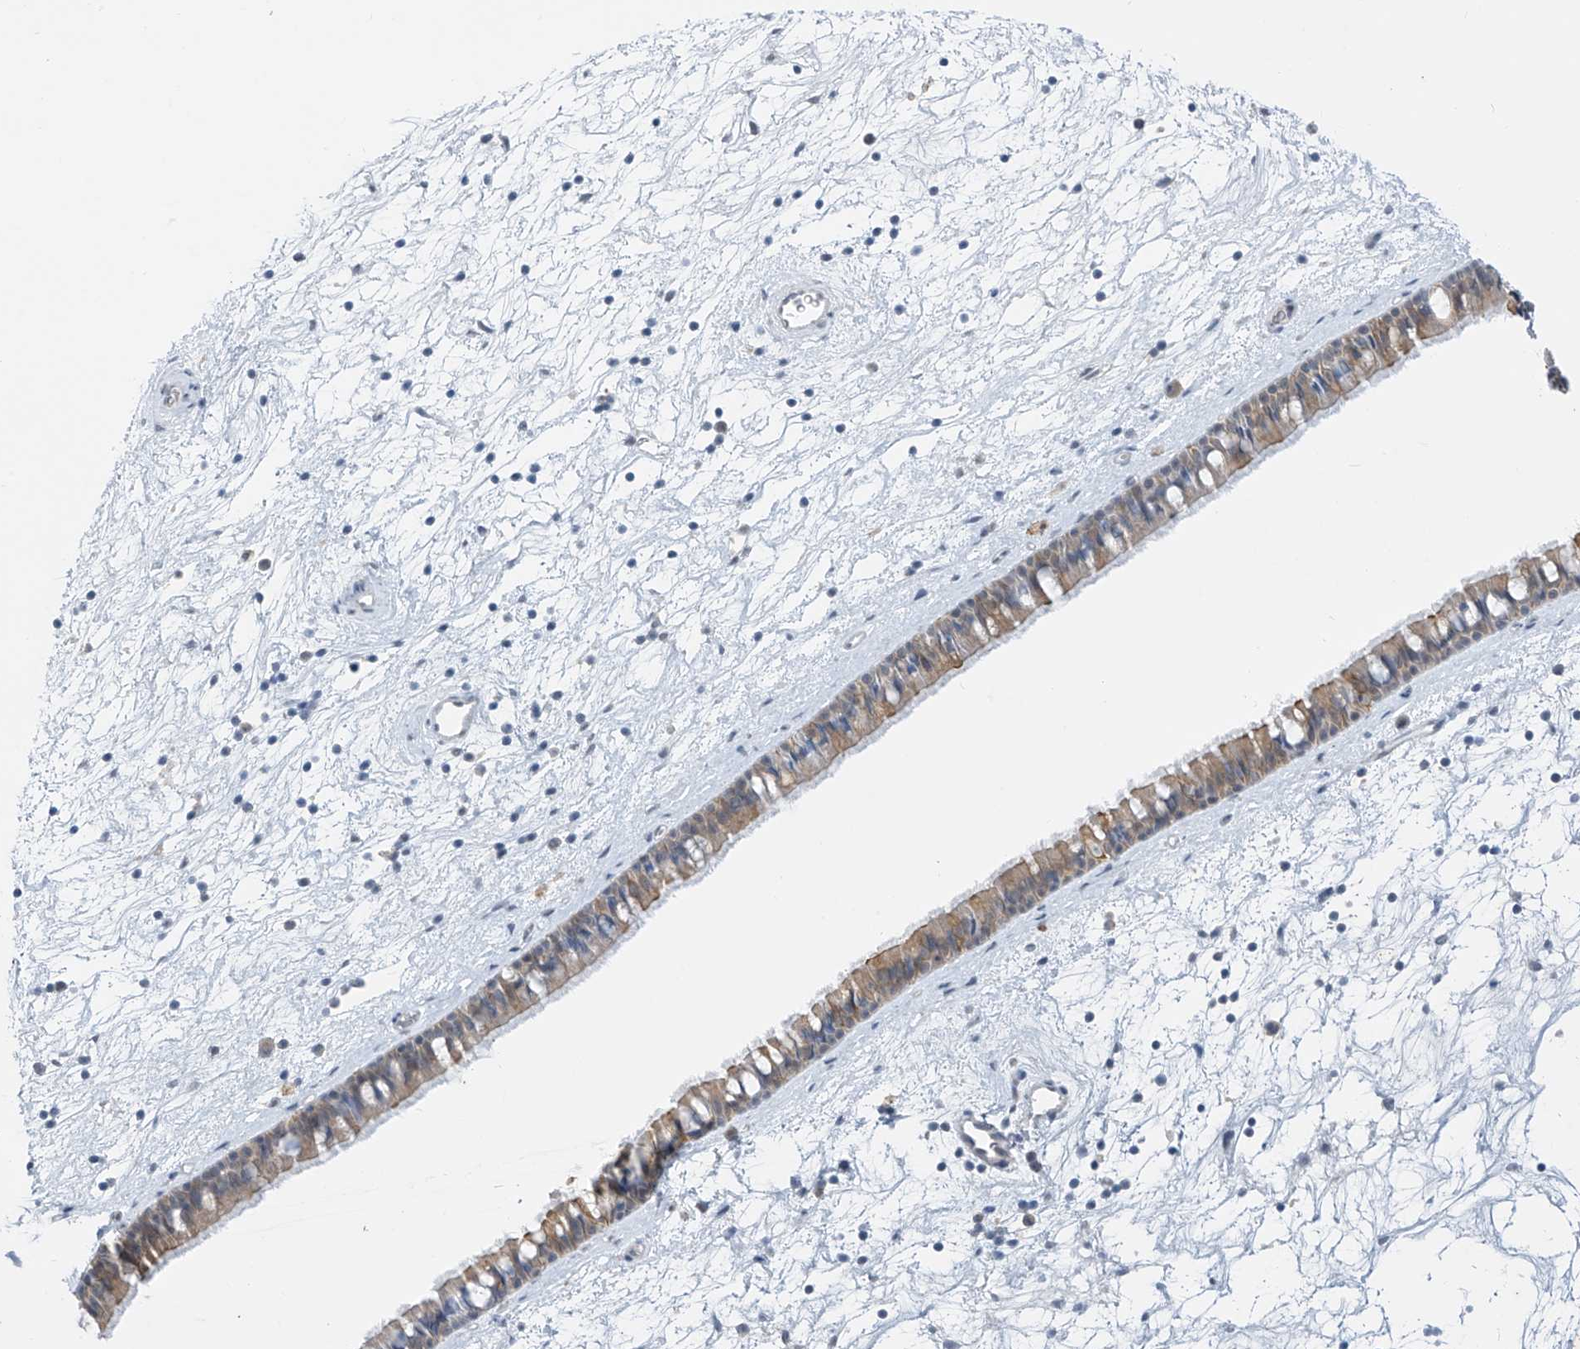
{"staining": {"intensity": "moderate", "quantity": ">75%", "location": "cytoplasmic/membranous"}, "tissue": "nasopharynx", "cell_type": "Respiratory epithelial cells", "image_type": "normal", "snomed": [{"axis": "morphology", "description": "Normal tissue, NOS"}, {"axis": "topography", "description": "Nasopharynx"}], "caption": "Protein expression analysis of unremarkable human nasopharynx reveals moderate cytoplasmic/membranous expression in approximately >75% of respiratory epithelial cells.", "gene": "APLF", "patient": {"sex": "male", "age": 64}}